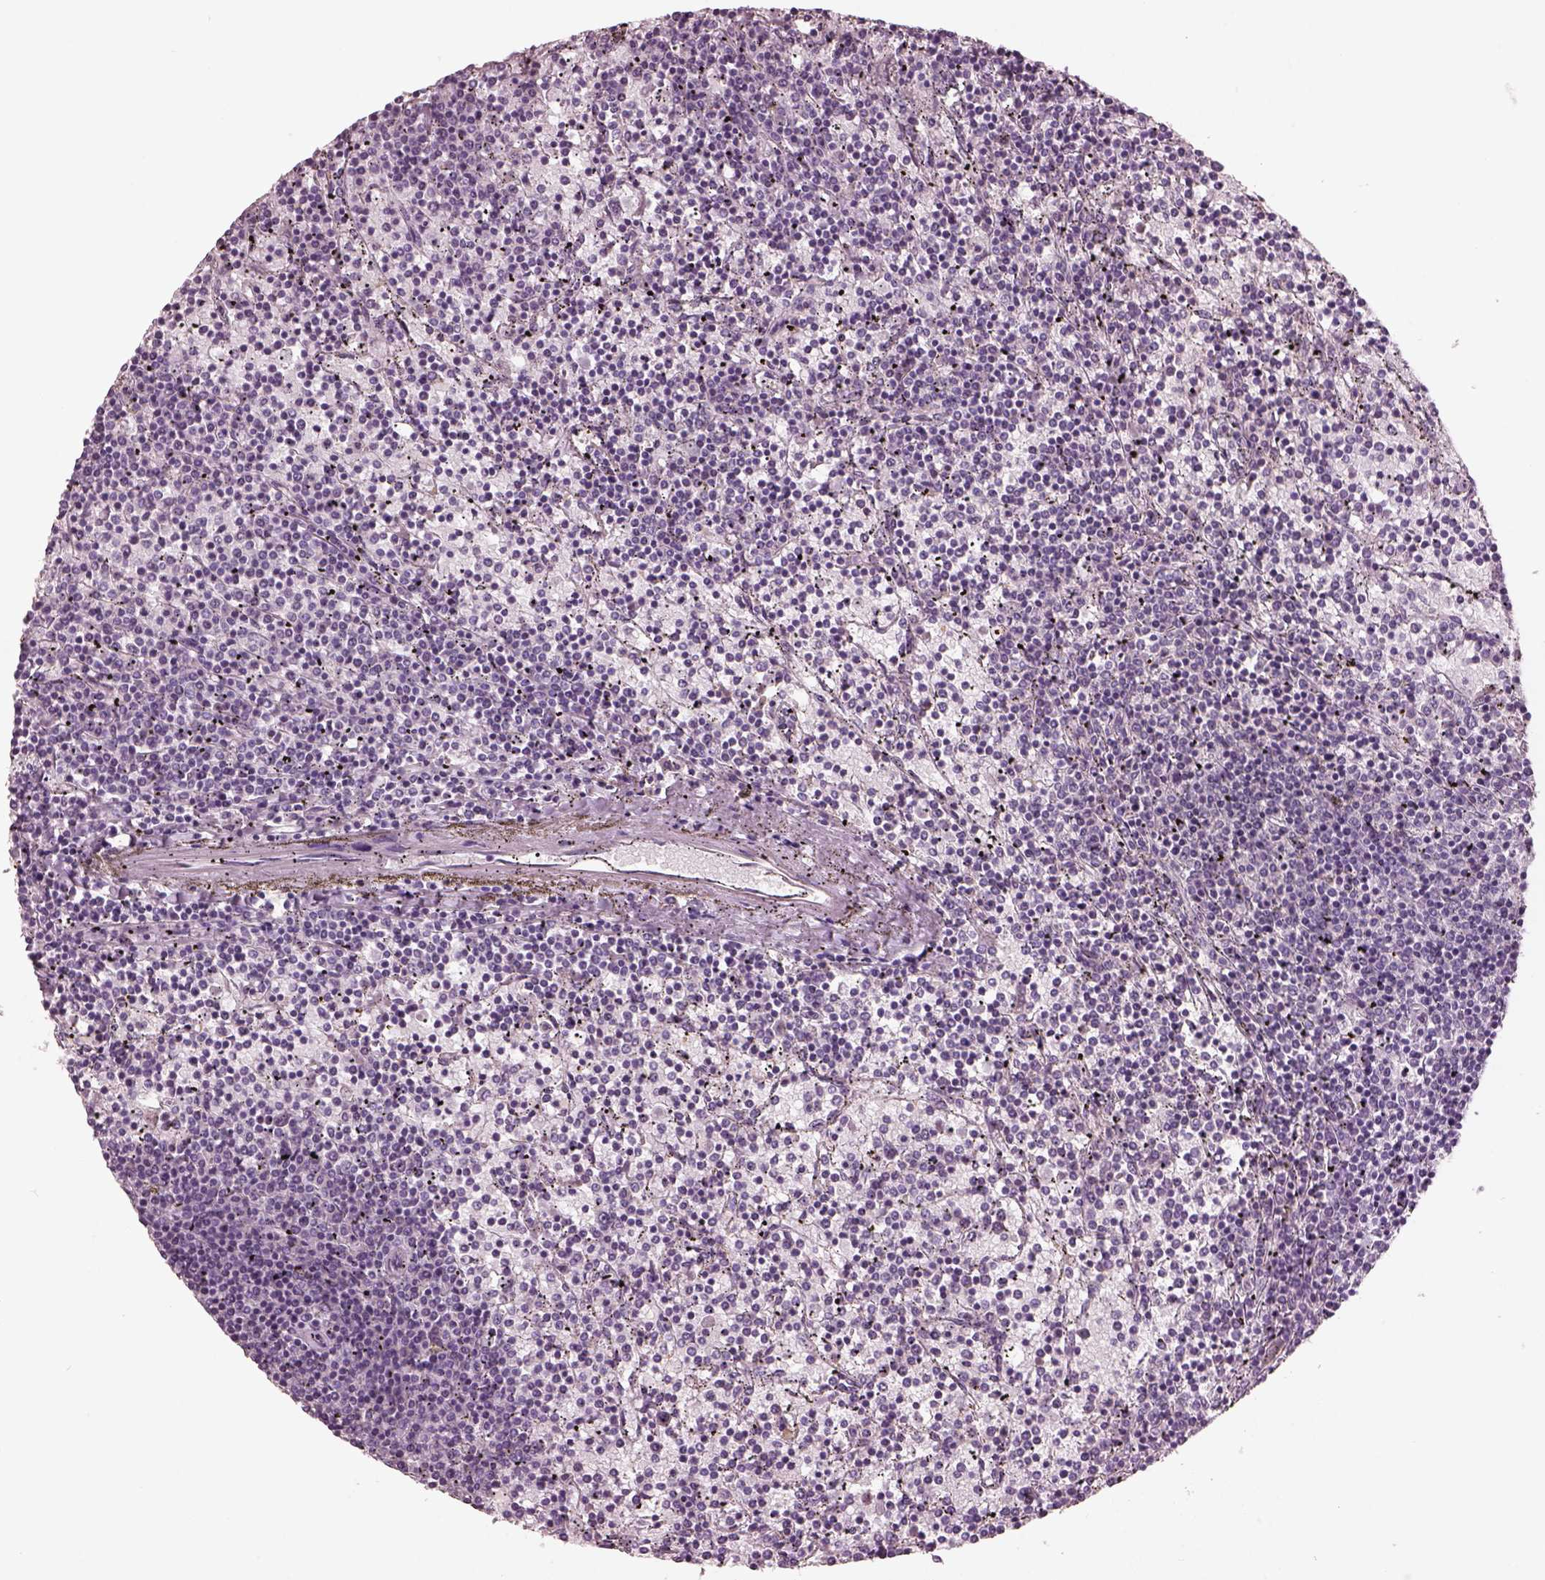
{"staining": {"intensity": "negative", "quantity": "none", "location": "none"}, "tissue": "lymphoma", "cell_type": "Tumor cells", "image_type": "cancer", "snomed": [{"axis": "morphology", "description": "Malignant lymphoma, non-Hodgkin's type, Low grade"}, {"axis": "topography", "description": "Spleen"}], "caption": "High magnification brightfield microscopy of low-grade malignant lymphoma, non-Hodgkin's type stained with DAB (brown) and counterstained with hematoxylin (blue): tumor cells show no significant staining.", "gene": "PACRG", "patient": {"sex": "female", "age": 77}}